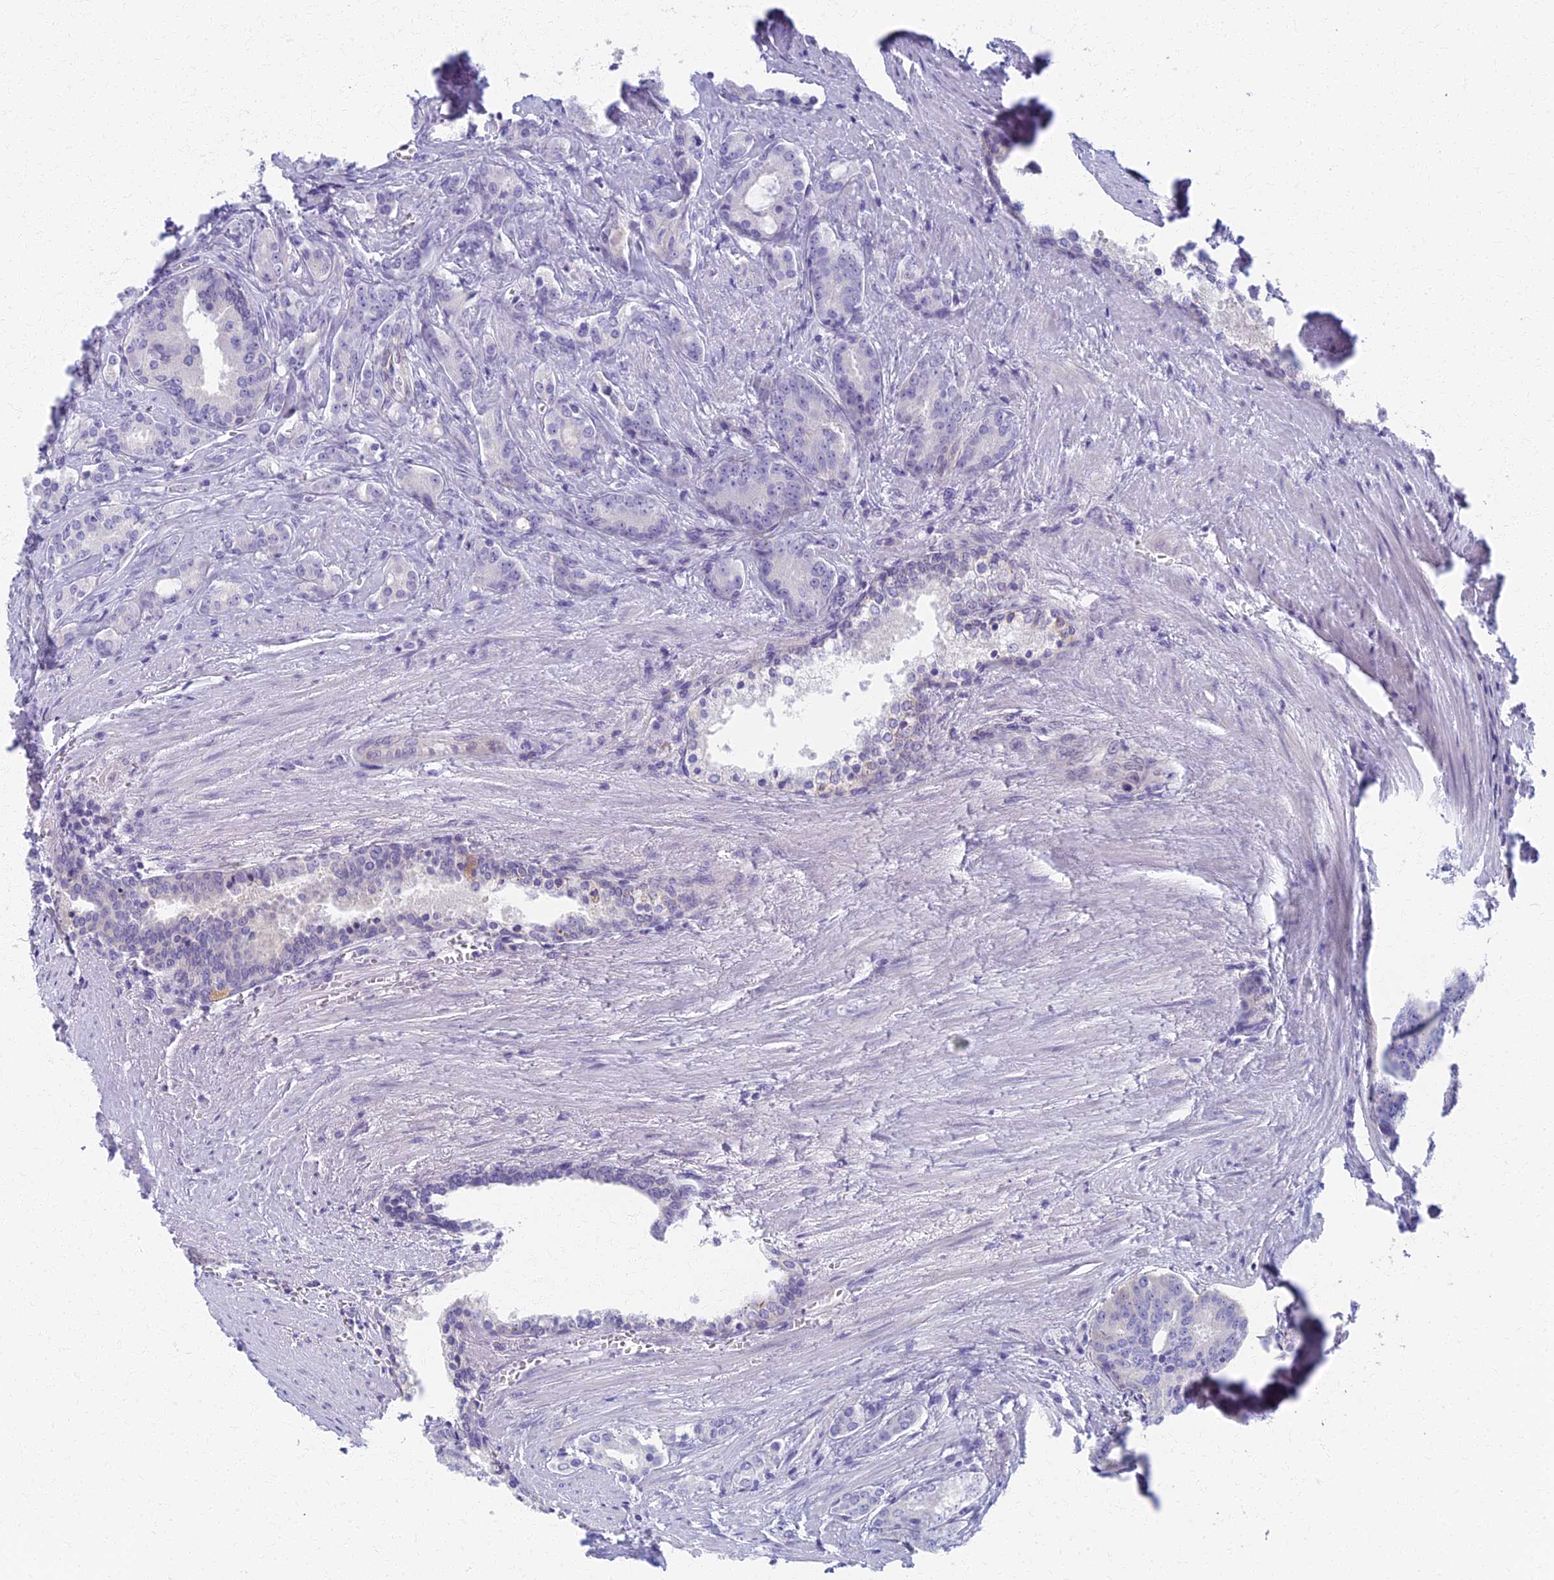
{"staining": {"intensity": "negative", "quantity": "none", "location": "none"}, "tissue": "prostate cancer", "cell_type": "Tumor cells", "image_type": "cancer", "snomed": [{"axis": "morphology", "description": "Adenocarcinoma, High grade"}, {"axis": "topography", "description": "Prostate"}], "caption": "The immunohistochemistry photomicrograph has no significant staining in tumor cells of prostate high-grade adenocarcinoma tissue. The staining is performed using DAB (3,3'-diaminobenzidine) brown chromogen with nuclei counter-stained in using hematoxylin.", "gene": "AP4E1", "patient": {"sex": "male", "age": 72}}